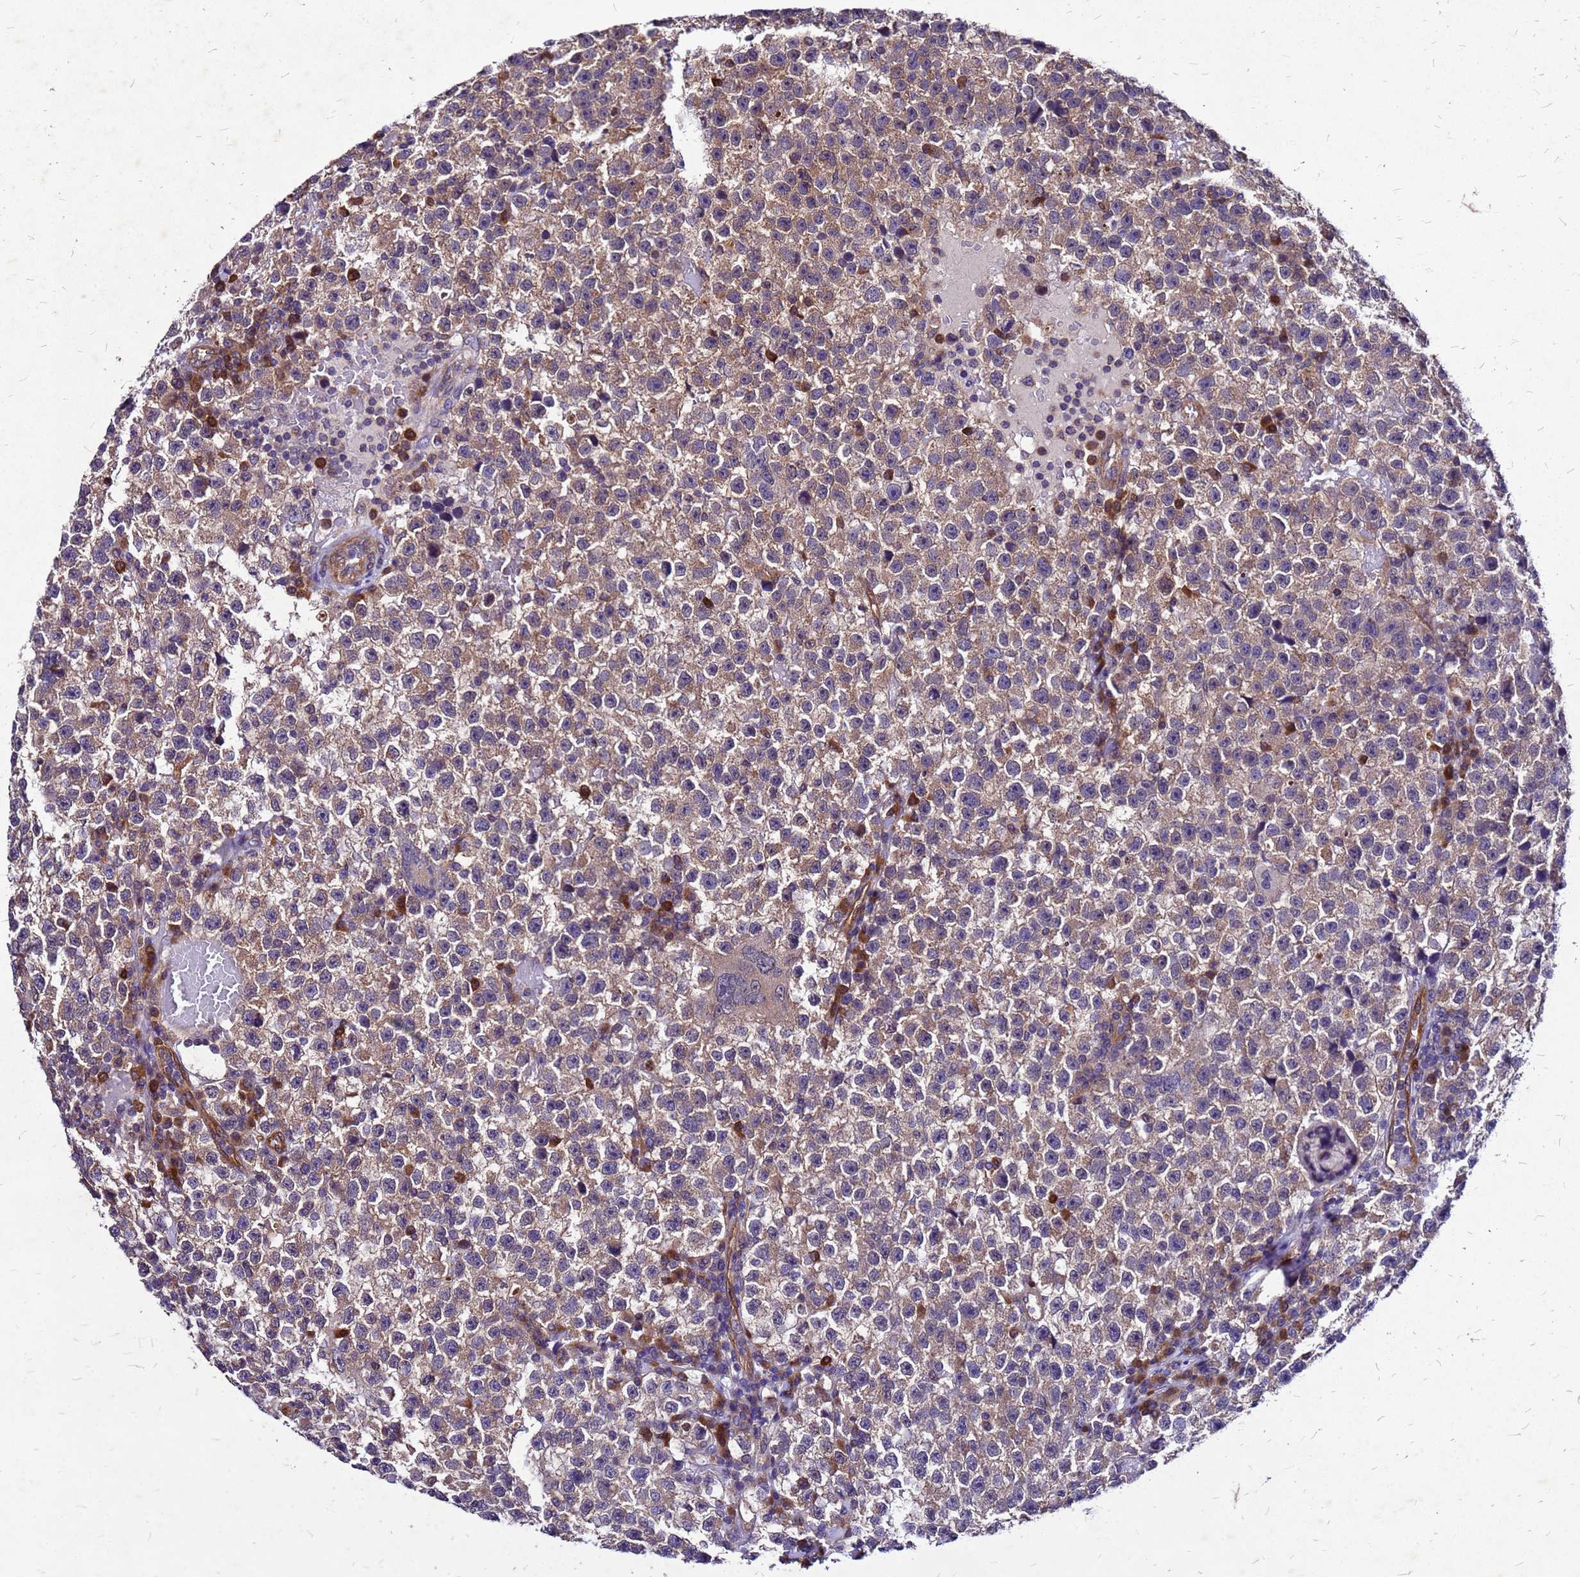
{"staining": {"intensity": "moderate", "quantity": ">75%", "location": "cytoplasmic/membranous"}, "tissue": "testis cancer", "cell_type": "Tumor cells", "image_type": "cancer", "snomed": [{"axis": "morphology", "description": "Seminoma, NOS"}, {"axis": "topography", "description": "Testis"}], "caption": "Testis cancer was stained to show a protein in brown. There is medium levels of moderate cytoplasmic/membranous positivity in about >75% of tumor cells. The protein is stained brown, and the nuclei are stained in blue (DAB IHC with brightfield microscopy, high magnification).", "gene": "DUSP23", "patient": {"sex": "male", "age": 22}}